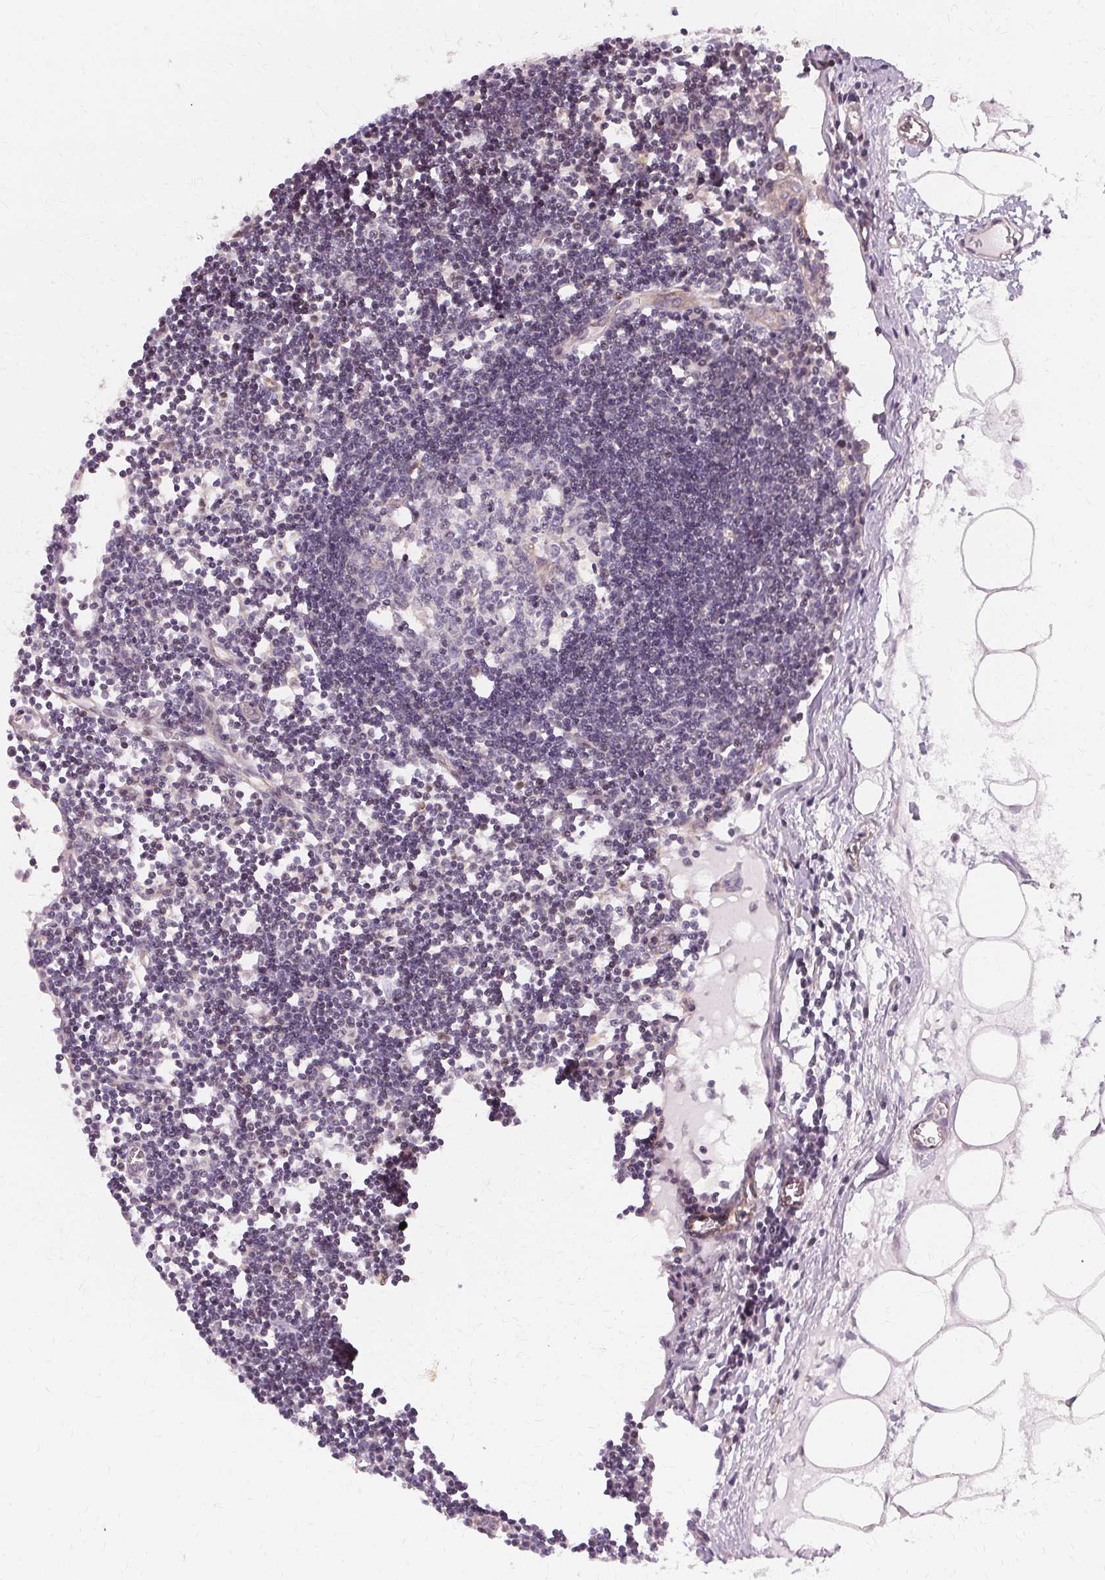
{"staining": {"intensity": "negative", "quantity": "none", "location": "none"}, "tissue": "lymph node", "cell_type": "Germinal center cells", "image_type": "normal", "snomed": [{"axis": "morphology", "description": "Normal tissue, NOS"}, {"axis": "topography", "description": "Lymph node"}], "caption": "Immunohistochemistry image of normal human lymph node stained for a protein (brown), which demonstrates no expression in germinal center cells.", "gene": "USP8", "patient": {"sex": "female", "age": 65}}